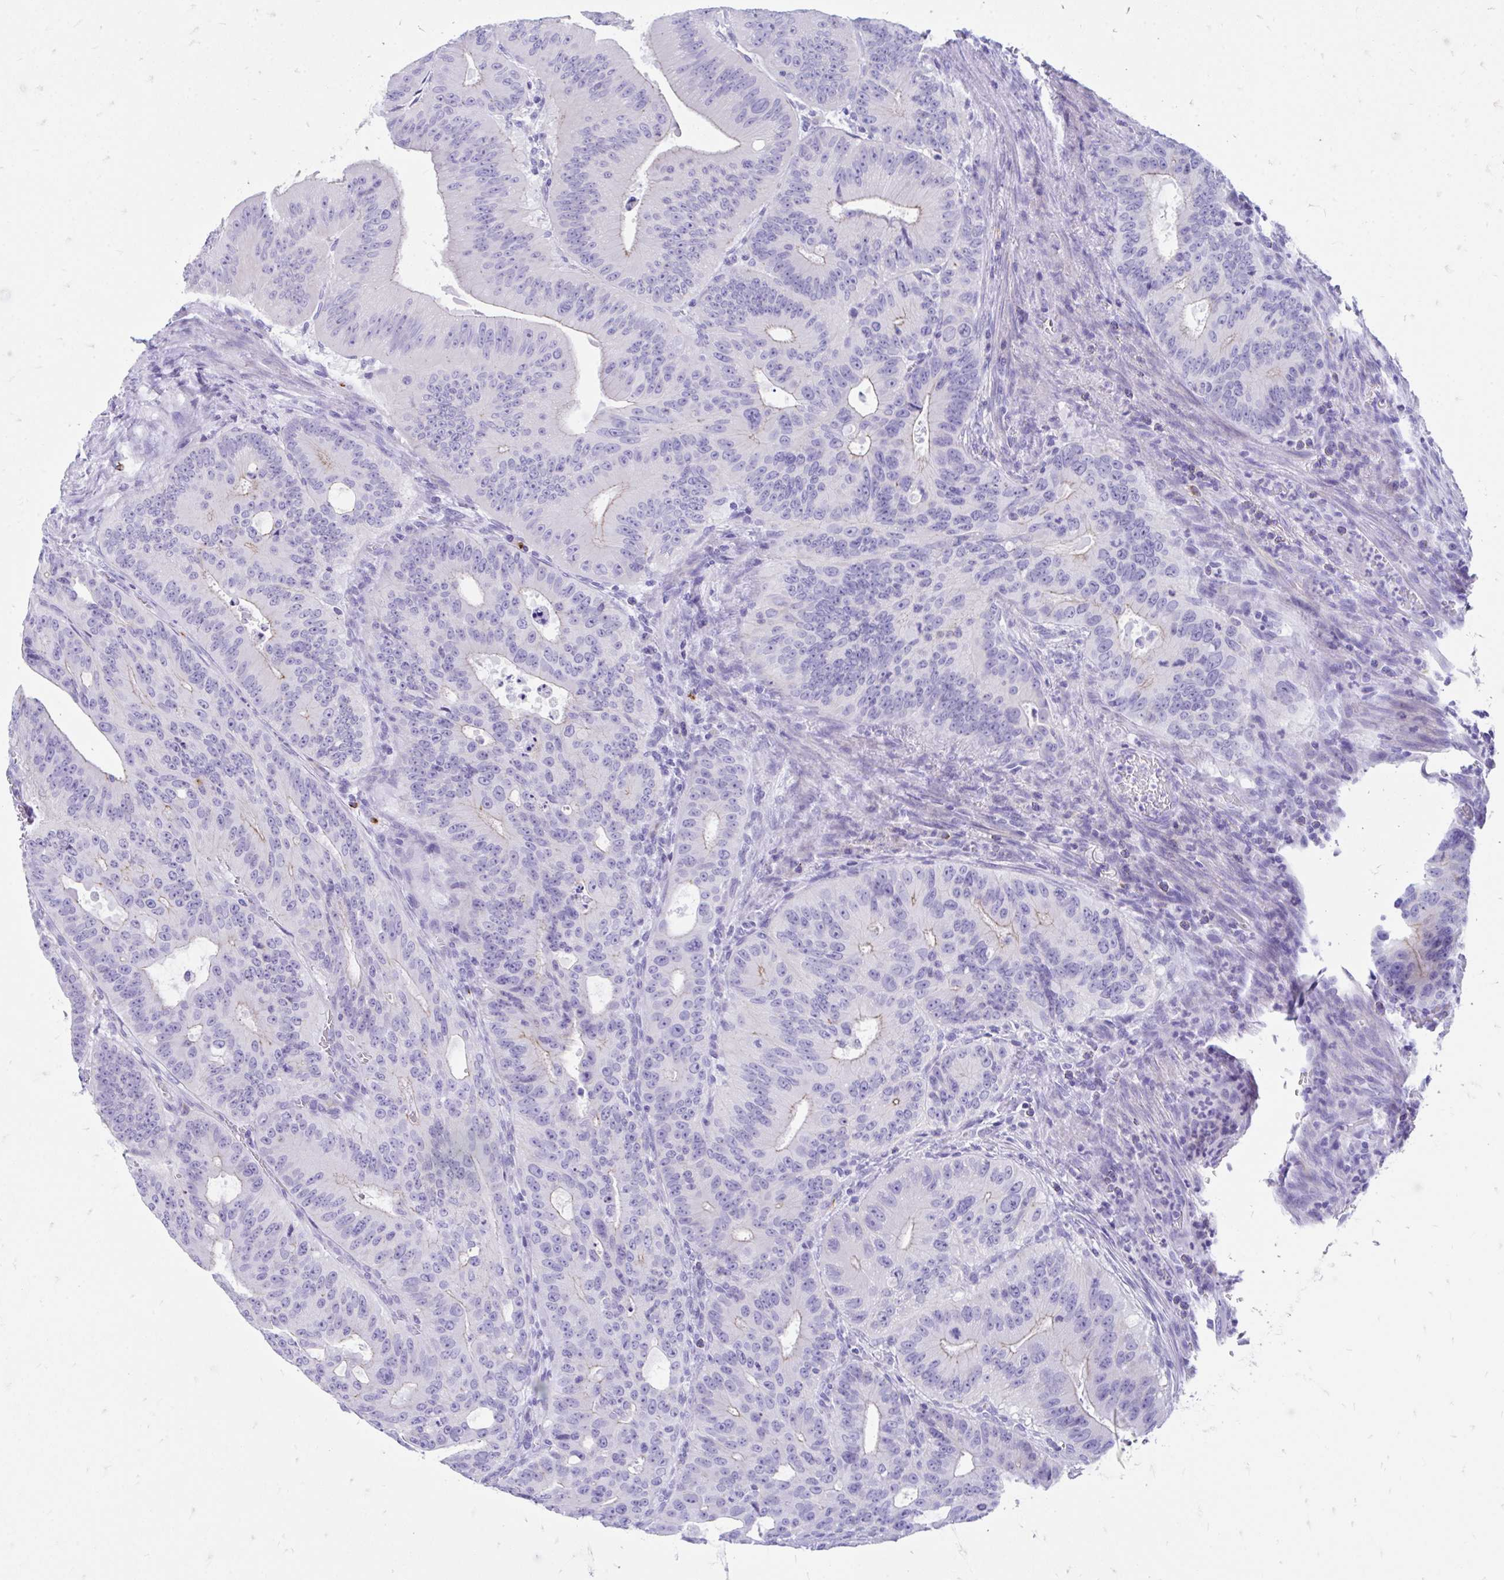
{"staining": {"intensity": "weak", "quantity": "<25%", "location": "cytoplasmic/membranous"}, "tissue": "colorectal cancer", "cell_type": "Tumor cells", "image_type": "cancer", "snomed": [{"axis": "morphology", "description": "Adenocarcinoma, NOS"}, {"axis": "topography", "description": "Colon"}], "caption": "Immunohistochemical staining of adenocarcinoma (colorectal) reveals no significant positivity in tumor cells.", "gene": "ZNF699", "patient": {"sex": "male", "age": 62}}